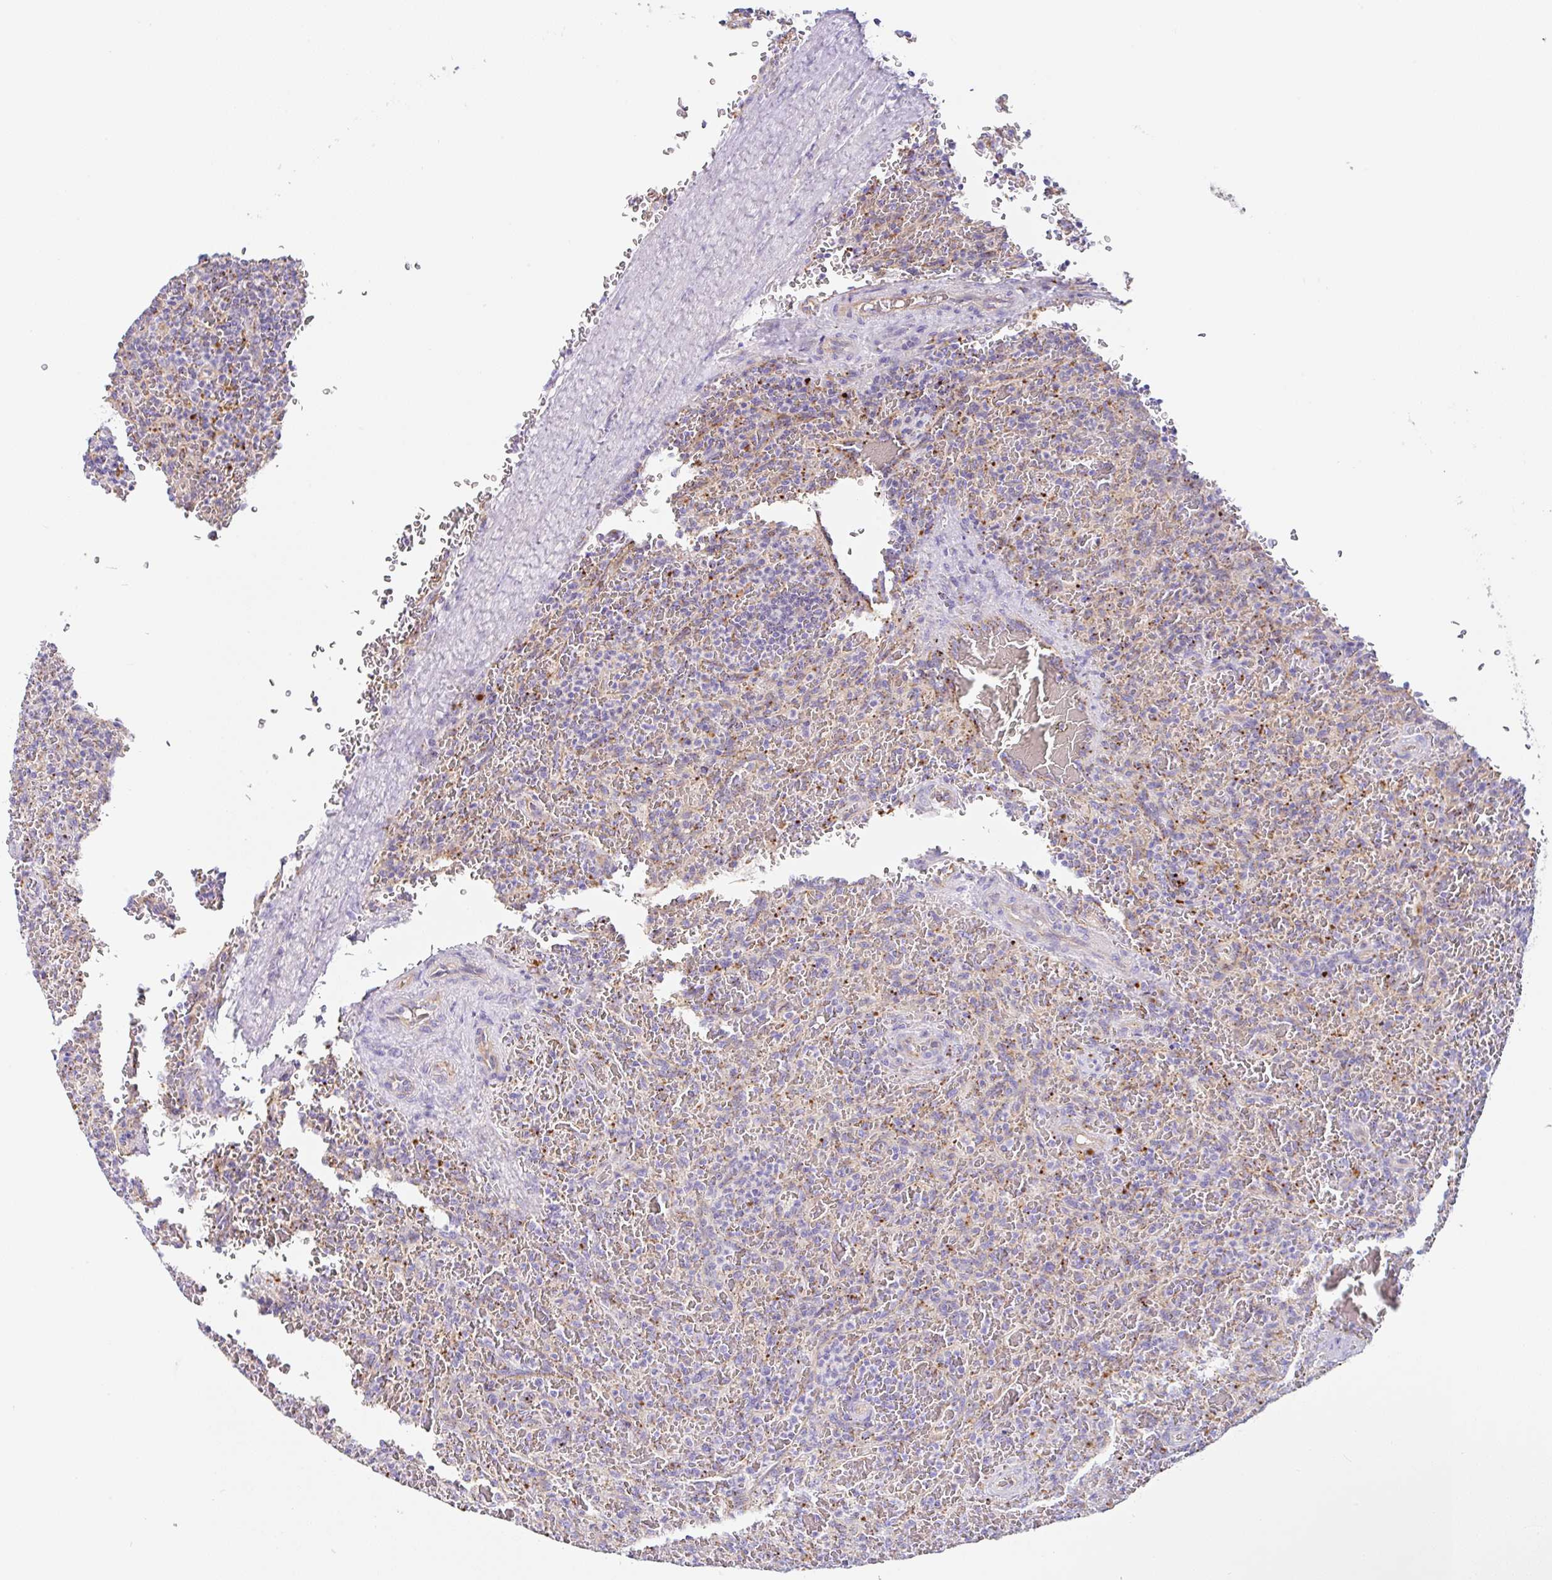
{"staining": {"intensity": "negative", "quantity": "none", "location": "none"}, "tissue": "lymphoma", "cell_type": "Tumor cells", "image_type": "cancer", "snomed": [{"axis": "morphology", "description": "Malignant lymphoma, non-Hodgkin's type, Low grade"}, {"axis": "topography", "description": "Spleen"}], "caption": "Tumor cells show no significant positivity in lymphoma.", "gene": "DKK4", "patient": {"sex": "female", "age": 64}}